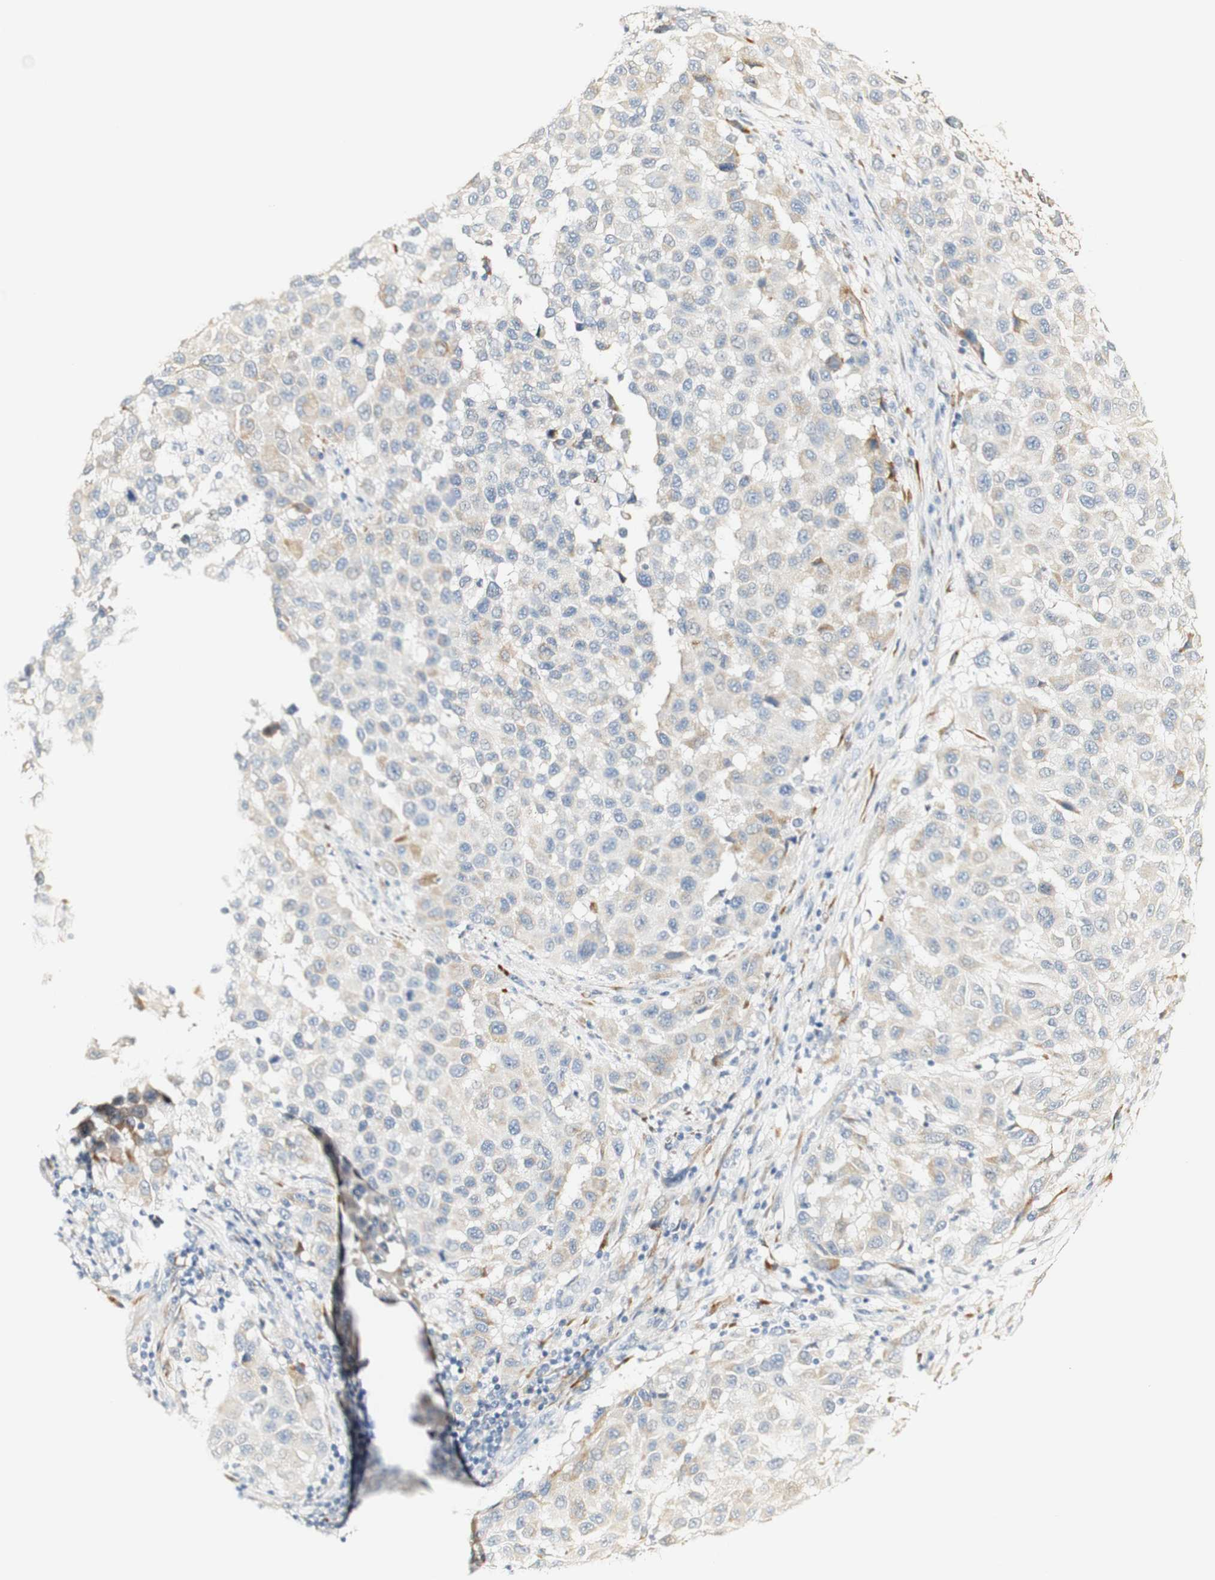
{"staining": {"intensity": "weak", "quantity": "<25%", "location": "cytoplasmic/membranous"}, "tissue": "melanoma", "cell_type": "Tumor cells", "image_type": "cancer", "snomed": [{"axis": "morphology", "description": "Malignant melanoma, Metastatic site"}, {"axis": "topography", "description": "Lymph node"}], "caption": "The immunohistochemistry image has no significant staining in tumor cells of malignant melanoma (metastatic site) tissue. (Brightfield microscopy of DAB (3,3'-diaminobenzidine) IHC at high magnification).", "gene": "FMO3", "patient": {"sex": "male", "age": 61}}